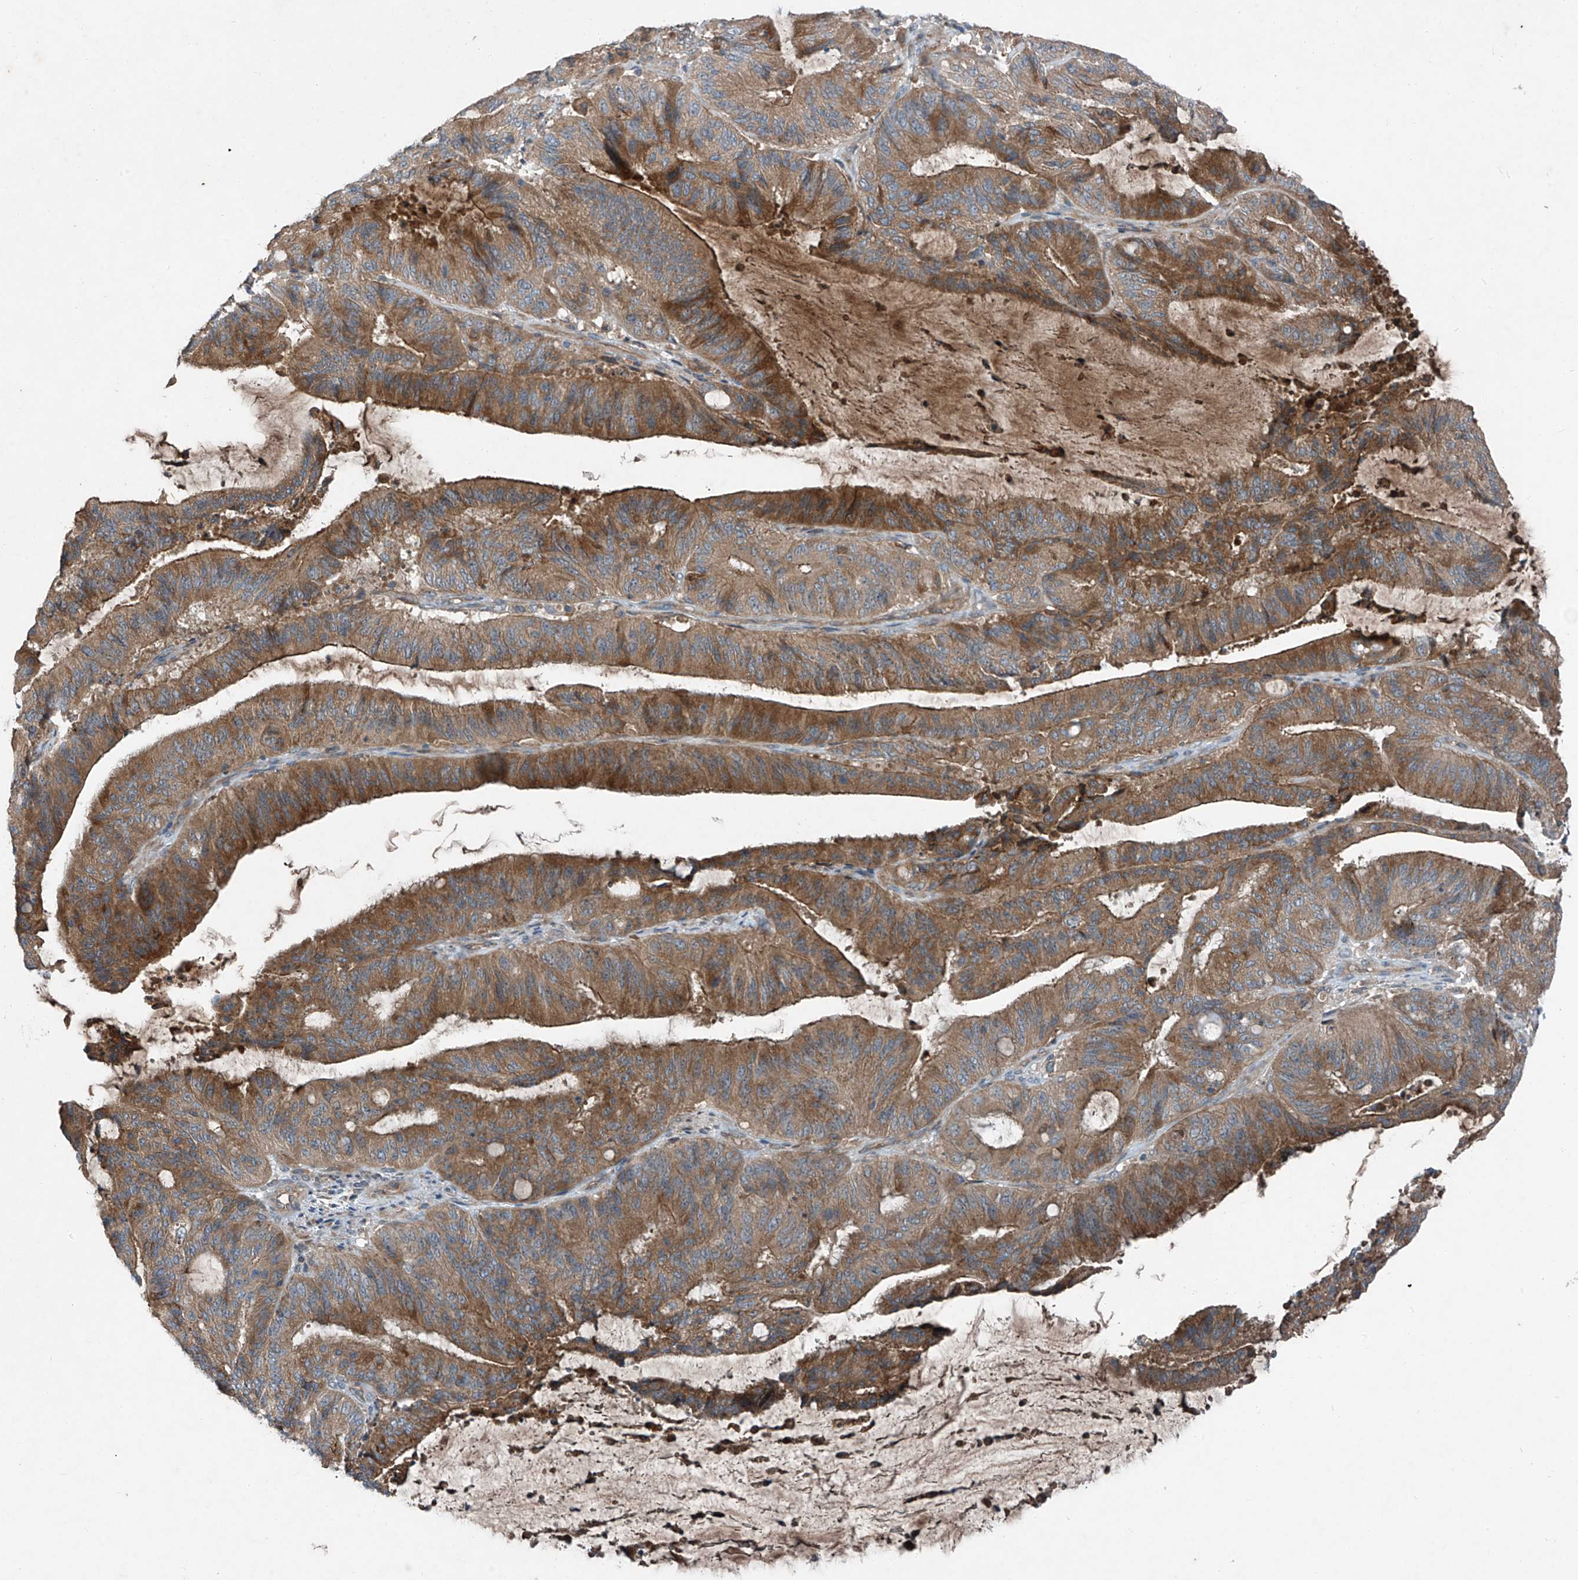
{"staining": {"intensity": "moderate", "quantity": ">75%", "location": "cytoplasmic/membranous"}, "tissue": "liver cancer", "cell_type": "Tumor cells", "image_type": "cancer", "snomed": [{"axis": "morphology", "description": "Normal tissue, NOS"}, {"axis": "morphology", "description": "Cholangiocarcinoma"}, {"axis": "topography", "description": "Liver"}, {"axis": "topography", "description": "Peripheral nerve tissue"}], "caption": "About >75% of tumor cells in liver cancer (cholangiocarcinoma) display moderate cytoplasmic/membranous protein positivity as visualized by brown immunohistochemical staining.", "gene": "FOXRED2", "patient": {"sex": "female", "age": 73}}